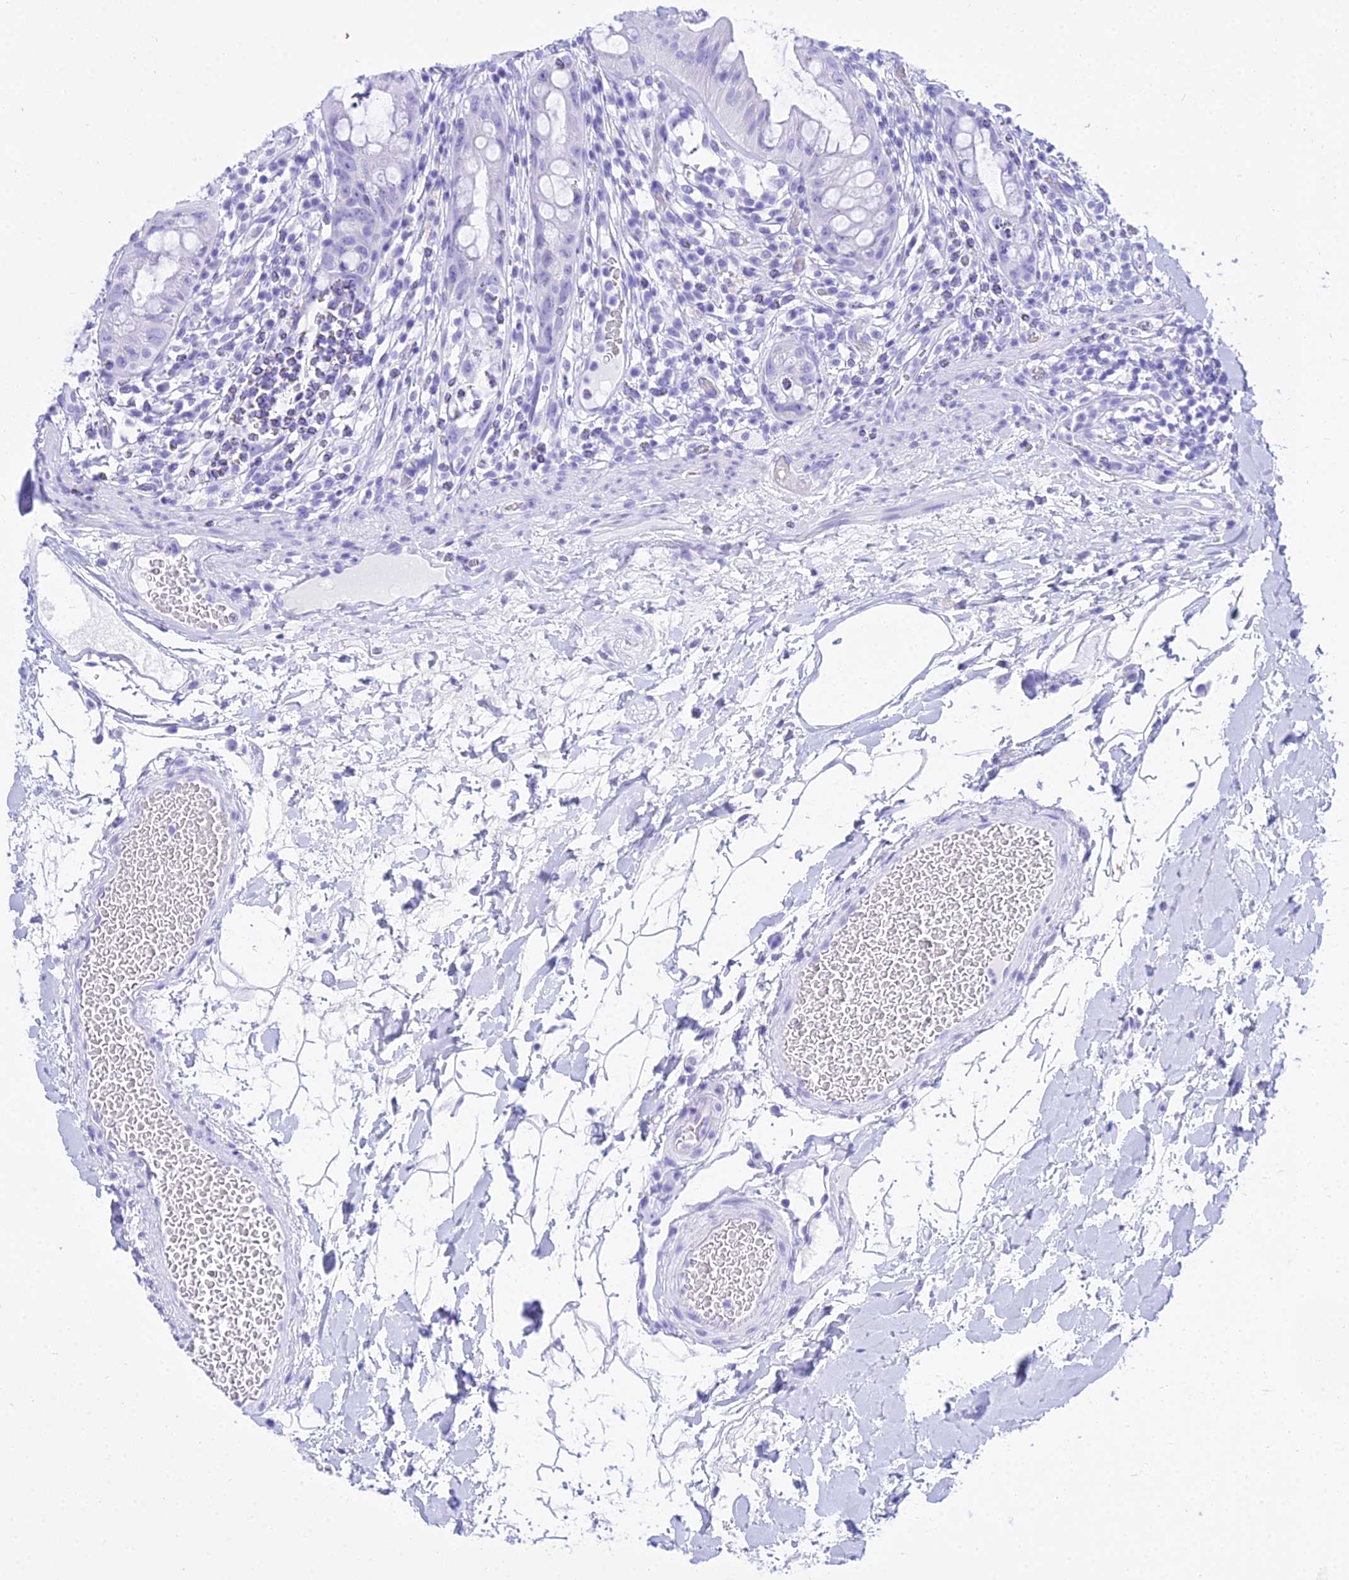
{"staining": {"intensity": "negative", "quantity": "none", "location": "none"}, "tissue": "rectum", "cell_type": "Glandular cells", "image_type": "normal", "snomed": [{"axis": "morphology", "description": "Normal tissue, NOS"}, {"axis": "topography", "description": "Rectum"}], "caption": "The immunohistochemistry (IHC) micrograph has no significant positivity in glandular cells of rectum.", "gene": "PATE4", "patient": {"sex": "female", "age": 57}}